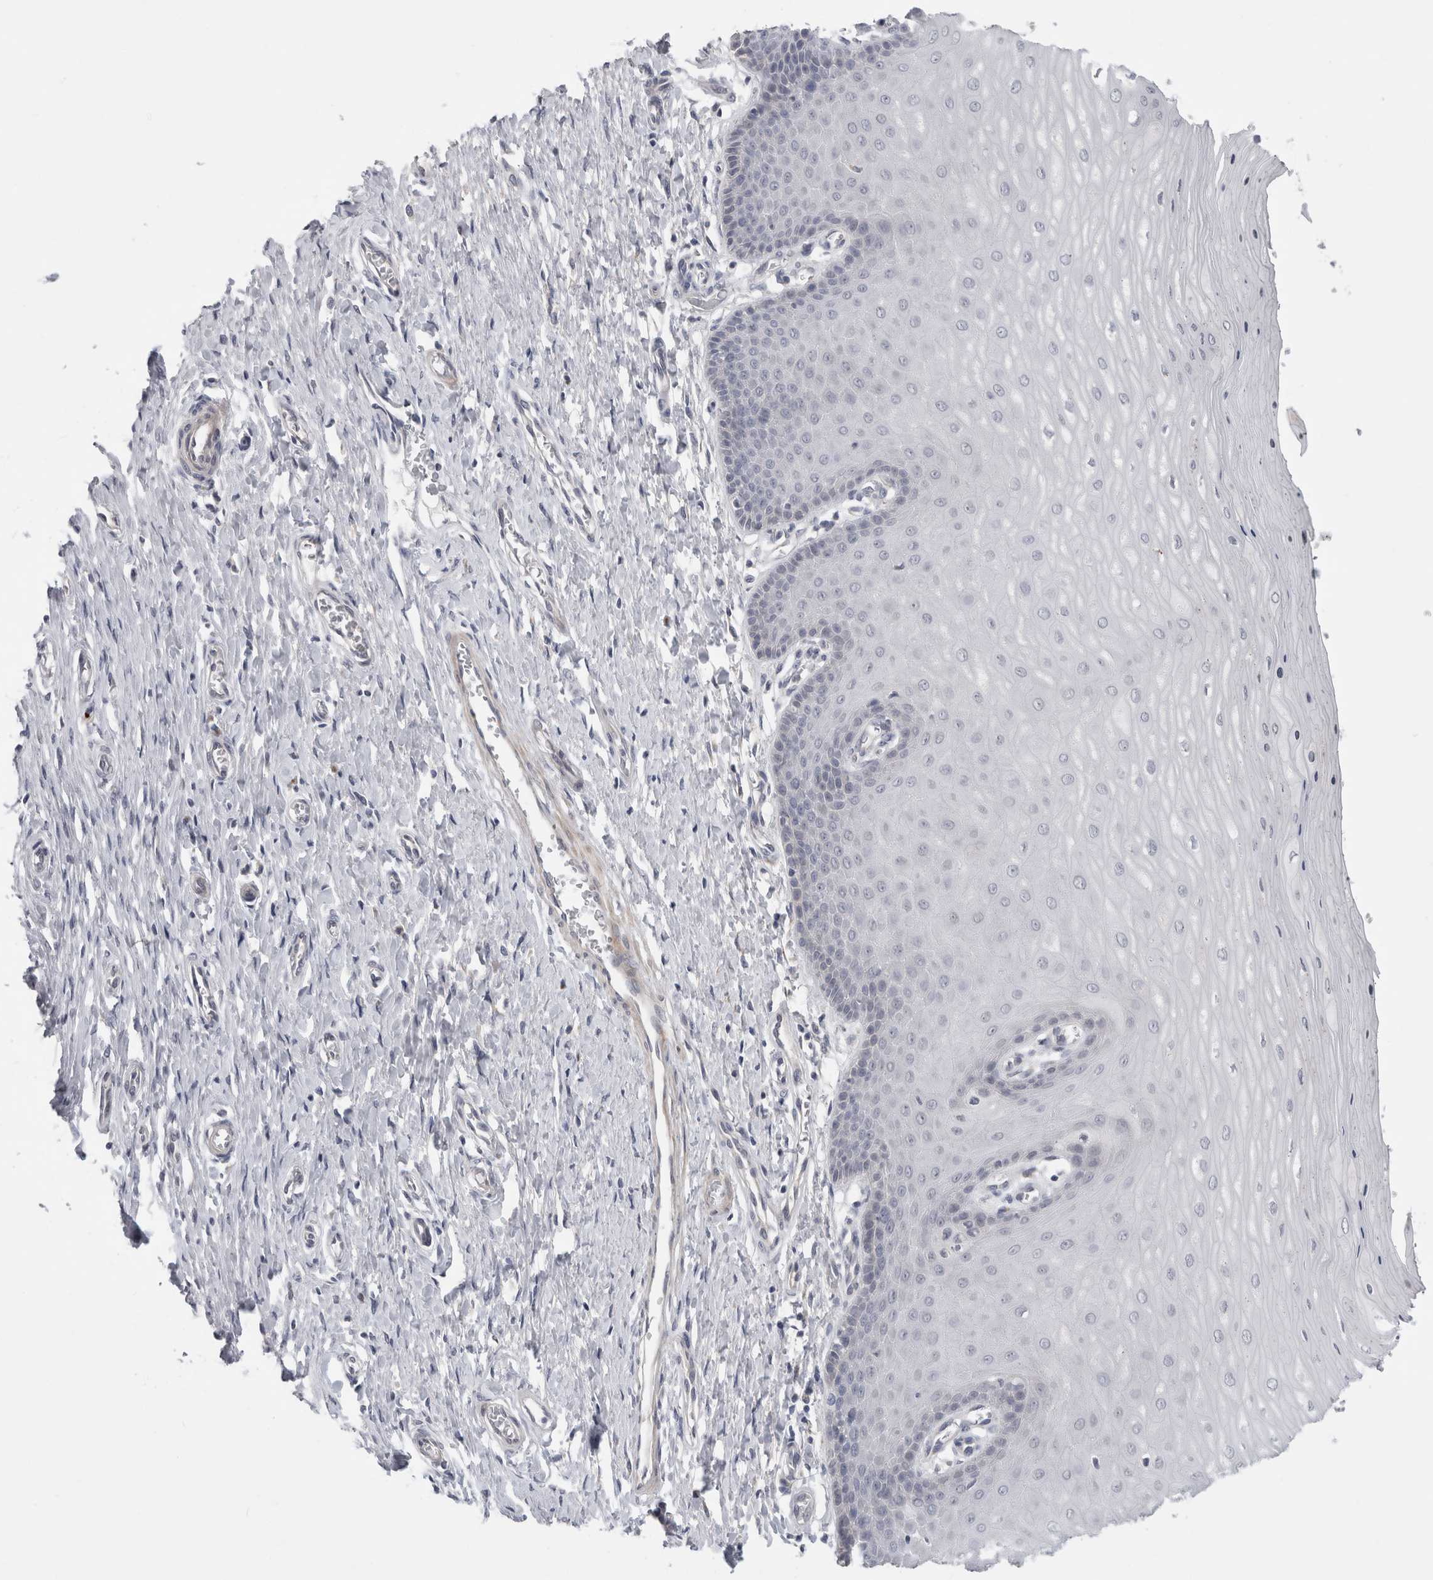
{"staining": {"intensity": "moderate", "quantity": "<25%", "location": "cytoplasmic/membranous"}, "tissue": "cervix", "cell_type": "Glandular cells", "image_type": "normal", "snomed": [{"axis": "morphology", "description": "Normal tissue, NOS"}, {"axis": "topography", "description": "Cervix"}], "caption": "This image shows immunohistochemistry staining of normal human cervix, with low moderate cytoplasmic/membranous expression in about <25% of glandular cells.", "gene": "MGAT1", "patient": {"sex": "female", "age": 55}}